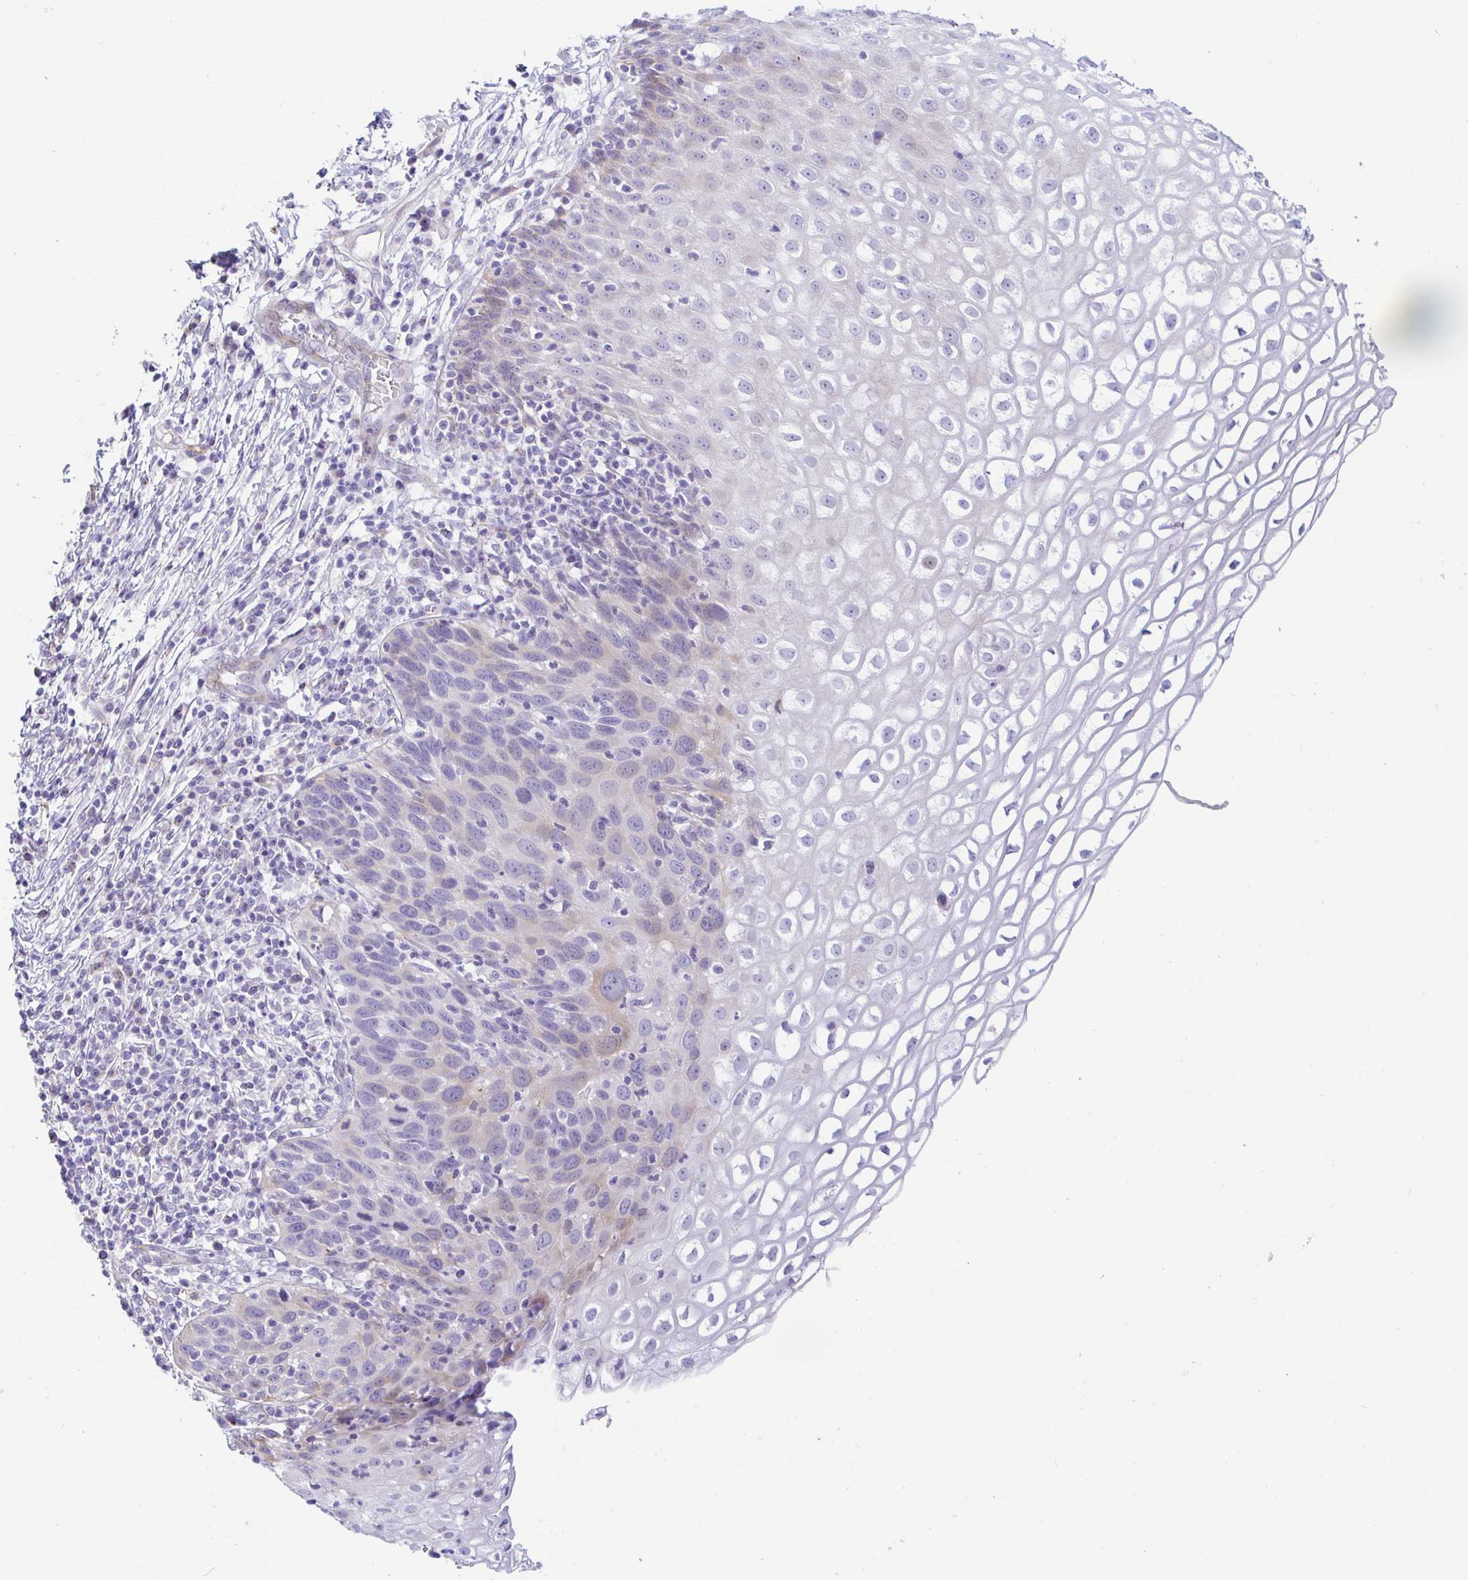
{"staining": {"intensity": "negative", "quantity": "none", "location": "none"}, "tissue": "cervix", "cell_type": "Glandular cells", "image_type": "normal", "snomed": [{"axis": "morphology", "description": "Normal tissue, NOS"}, {"axis": "topography", "description": "Cervix"}], "caption": "IHC of benign human cervix reveals no expression in glandular cells.", "gene": "PINLYP", "patient": {"sex": "female", "age": 36}}